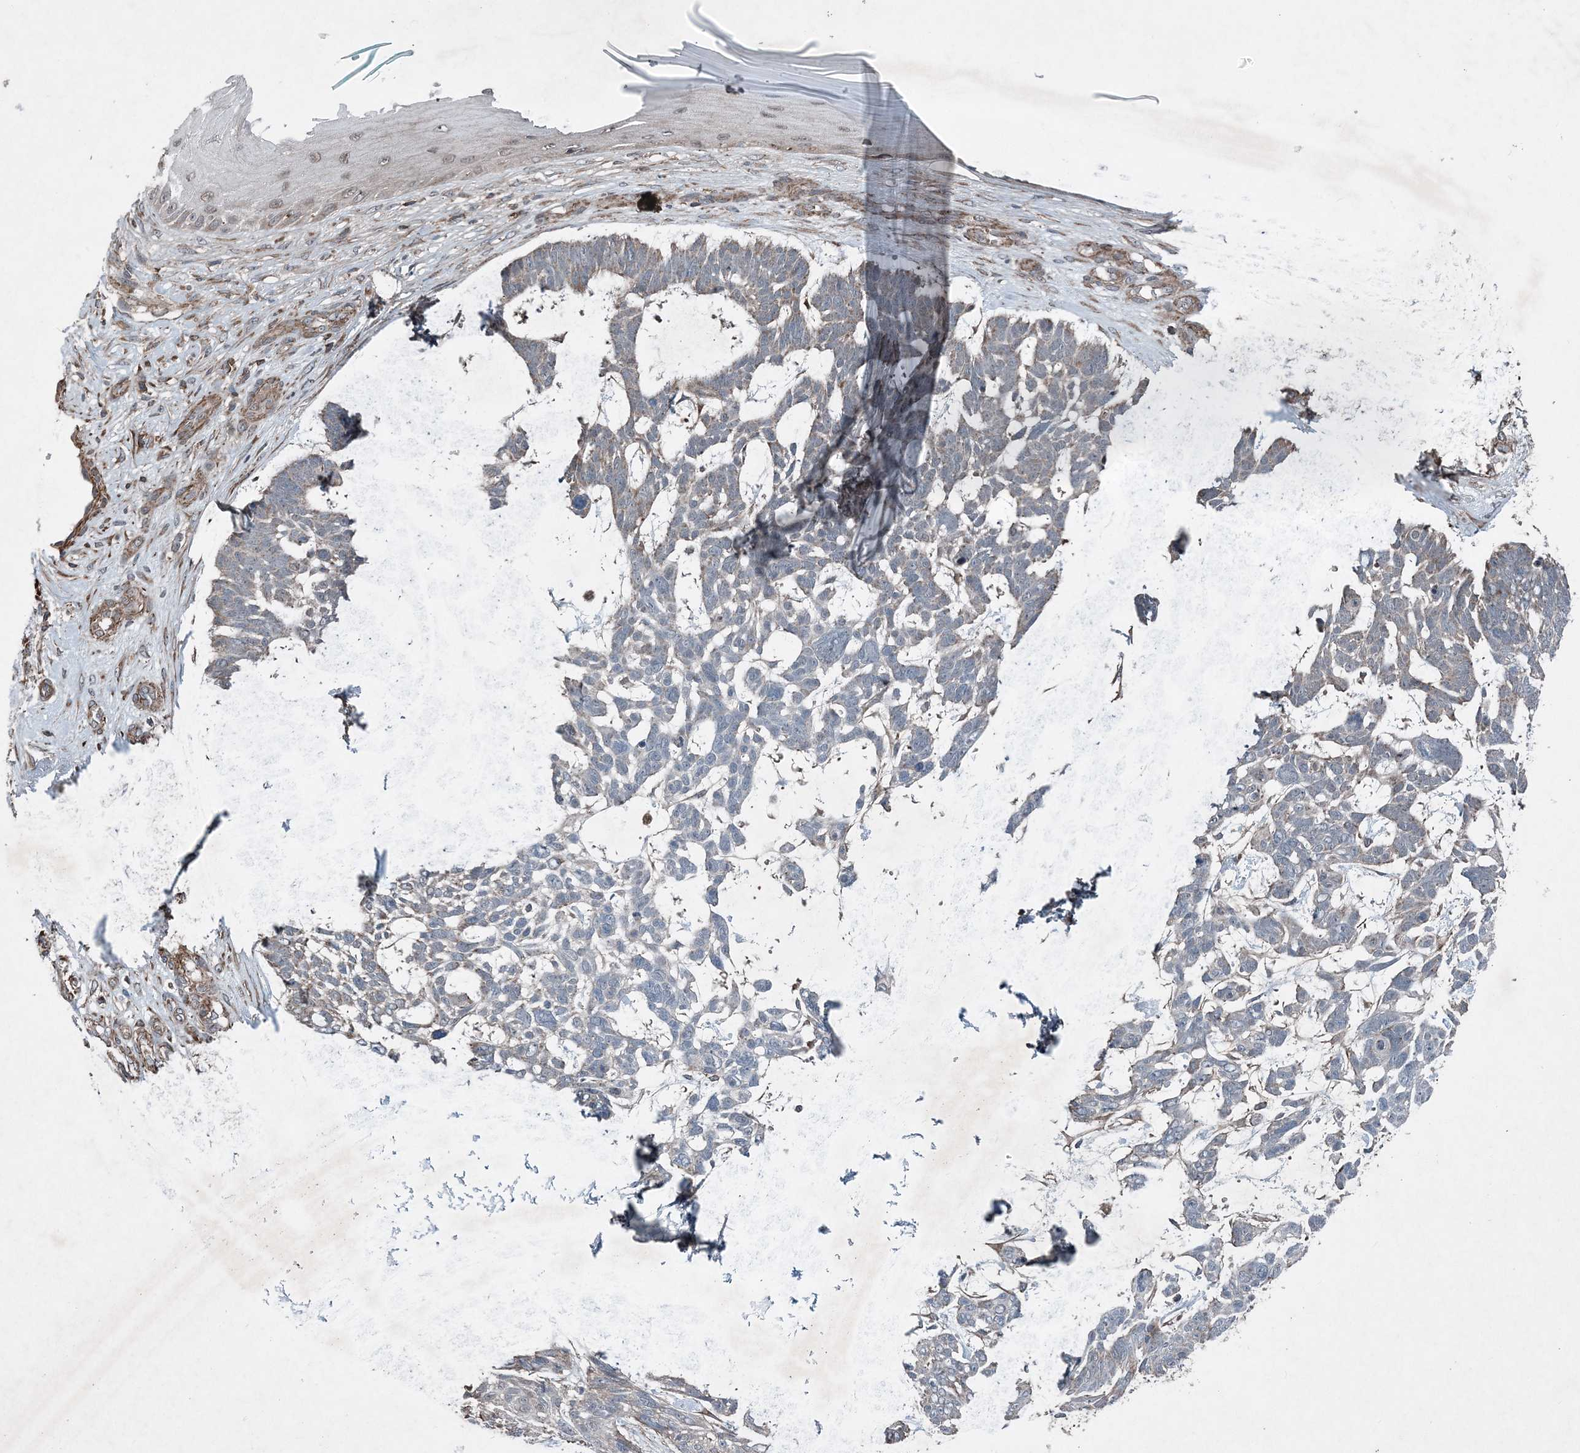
{"staining": {"intensity": "weak", "quantity": "<25%", "location": "cytoplasmic/membranous"}, "tissue": "skin cancer", "cell_type": "Tumor cells", "image_type": "cancer", "snomed": [{"axis": "morphology", "description": "Basal cell carcinoma"}, {"axis": "topography", "description": "Skin"}], "caption": "Skin cancer was stained to show a protein in brown. There is no significant positivity in tumor cells.", "gene": "NDUFA2", "patient": {"sex": "male", "age": 88}}